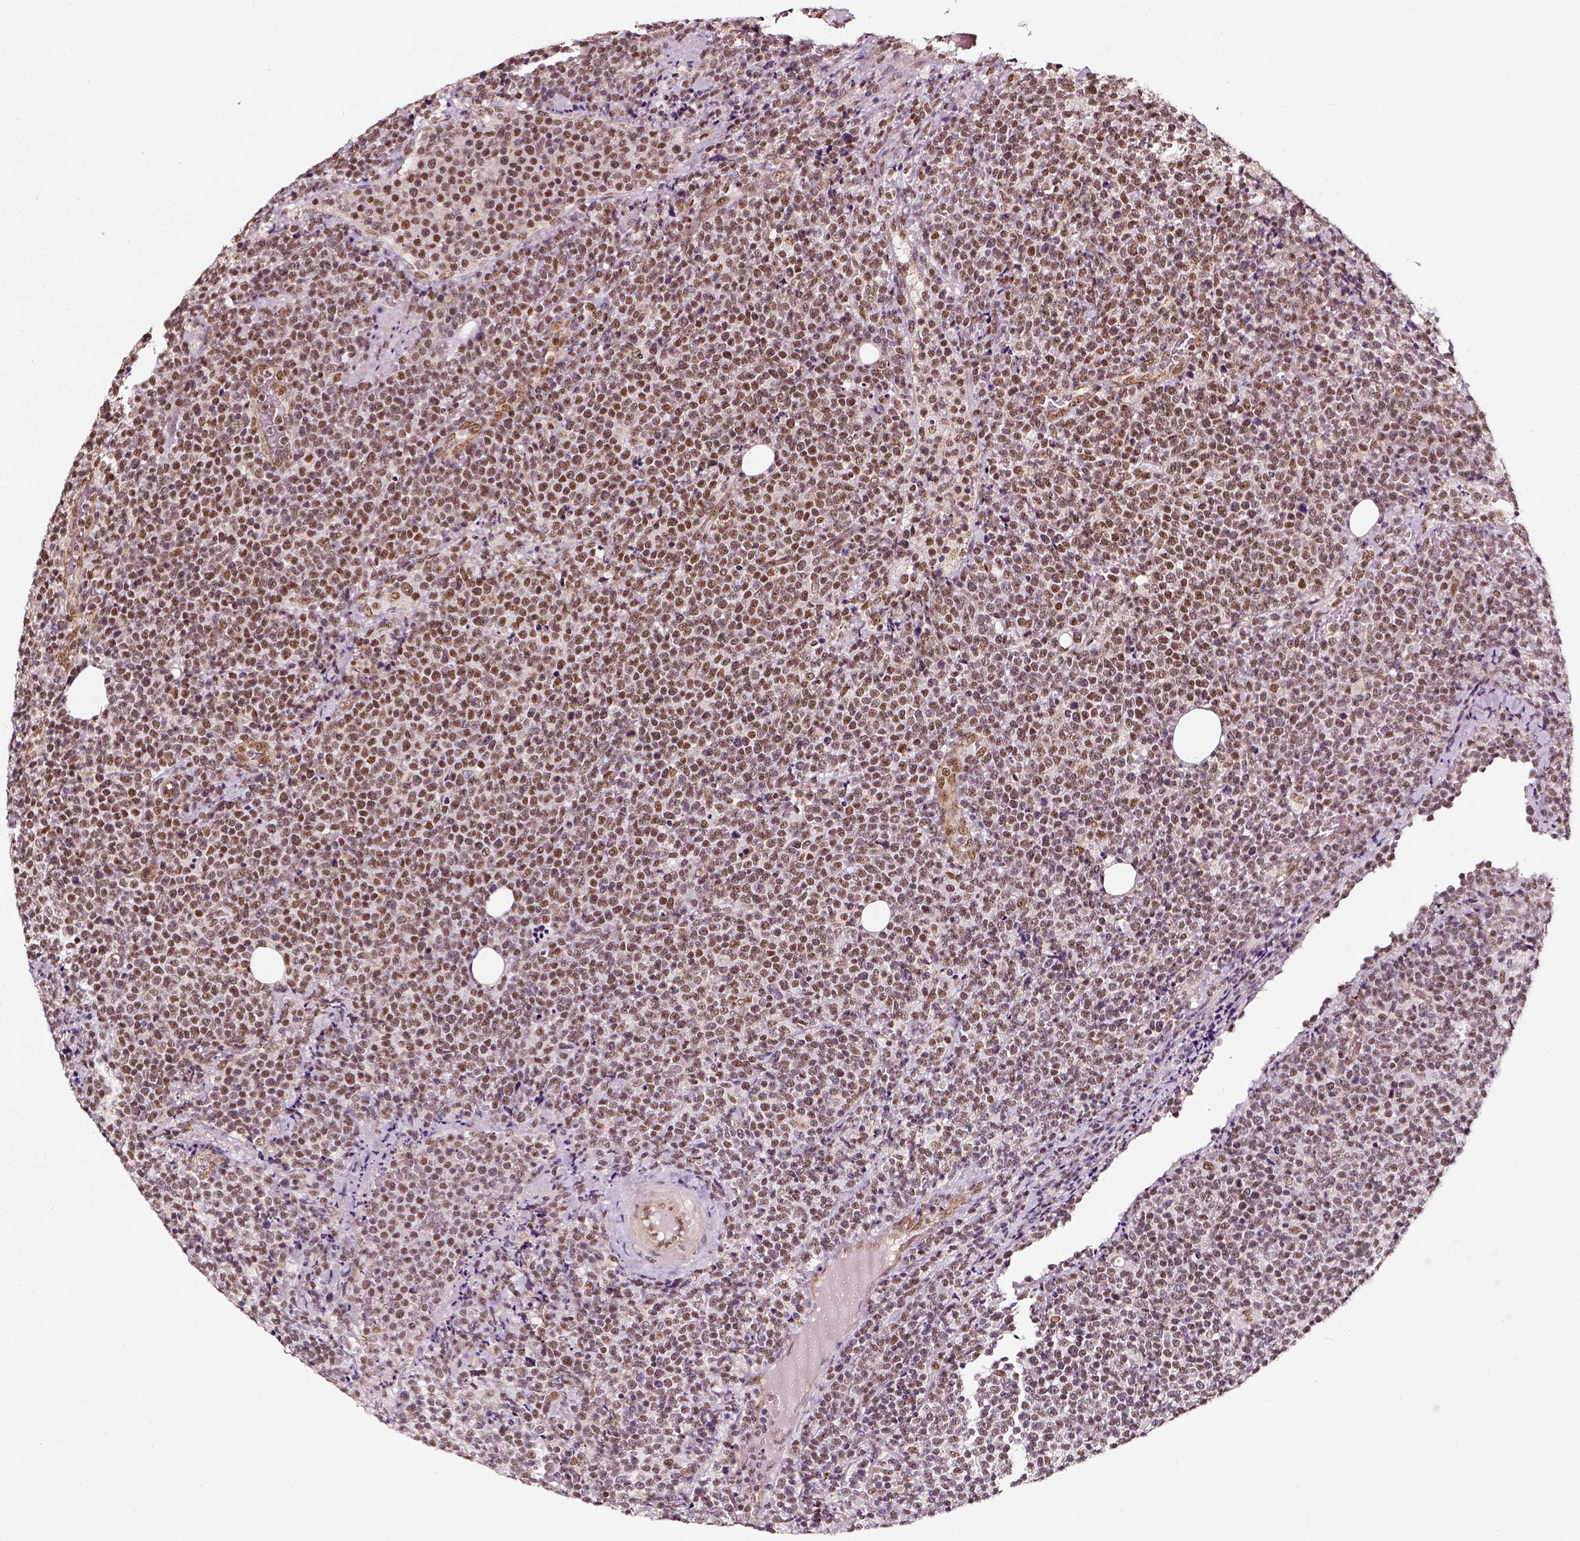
{"staining": {"intensity": "moderate", "quantity": ">75%", "location": "nuclear"}, "tissue": "lymphoma", "cell_type": "Tumor cells", "image_type": "cancer", "snomed": [{"axis": "morphology", "description": "Malignant lymphoma, non-Hodgkin's type, High grade"}, {"axis": "topography", "description": "Lymph node"}], "caption": "Moderate nuclear expression for a protein is appreciated in approximately >75% of tumor cells of lymphoma using IHC.", "gene": "NACC1", "patient": {"sex": "male", "age": 61}}